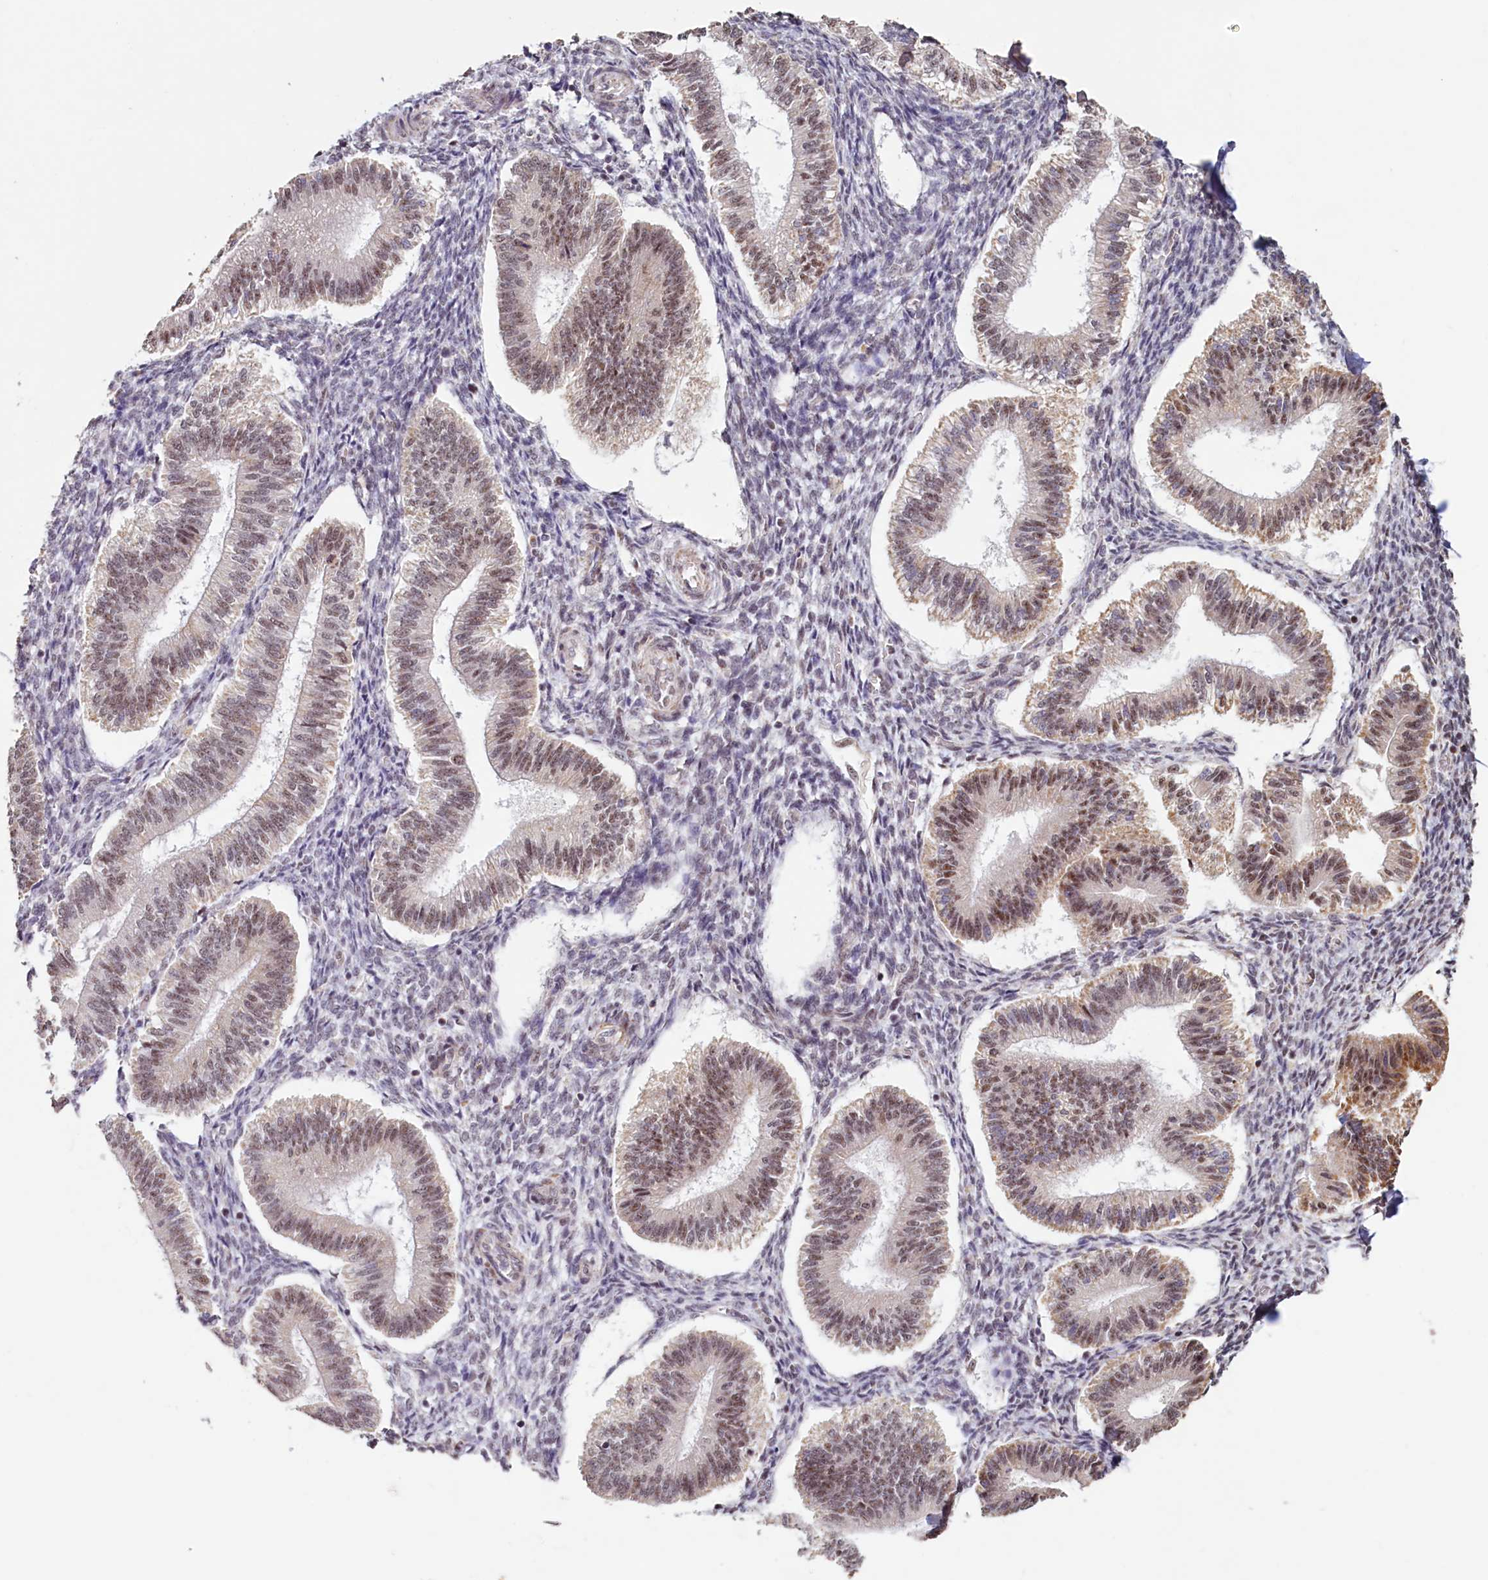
{"staining": {"intensity": "negative", "quantity": "none", "location": "none"}, "tissue": "endometrium", "cell_type": "Cells in endometrial stroma", "image_type": "normal", "snomed": [{"axis": "morphology", "description": "Normal tissue, NOS"}, {"axis": "topography", "description": "Endometrium"}], "caption": "An image of endometrium stained for a protein shows no brown staining in cells in endometrial stroma. (DAB immunohistochemistry visualized using brightfield microscopy, high magnification).", "gene": "PDE6D", "patient": {"sex": "female", "age": 25}}